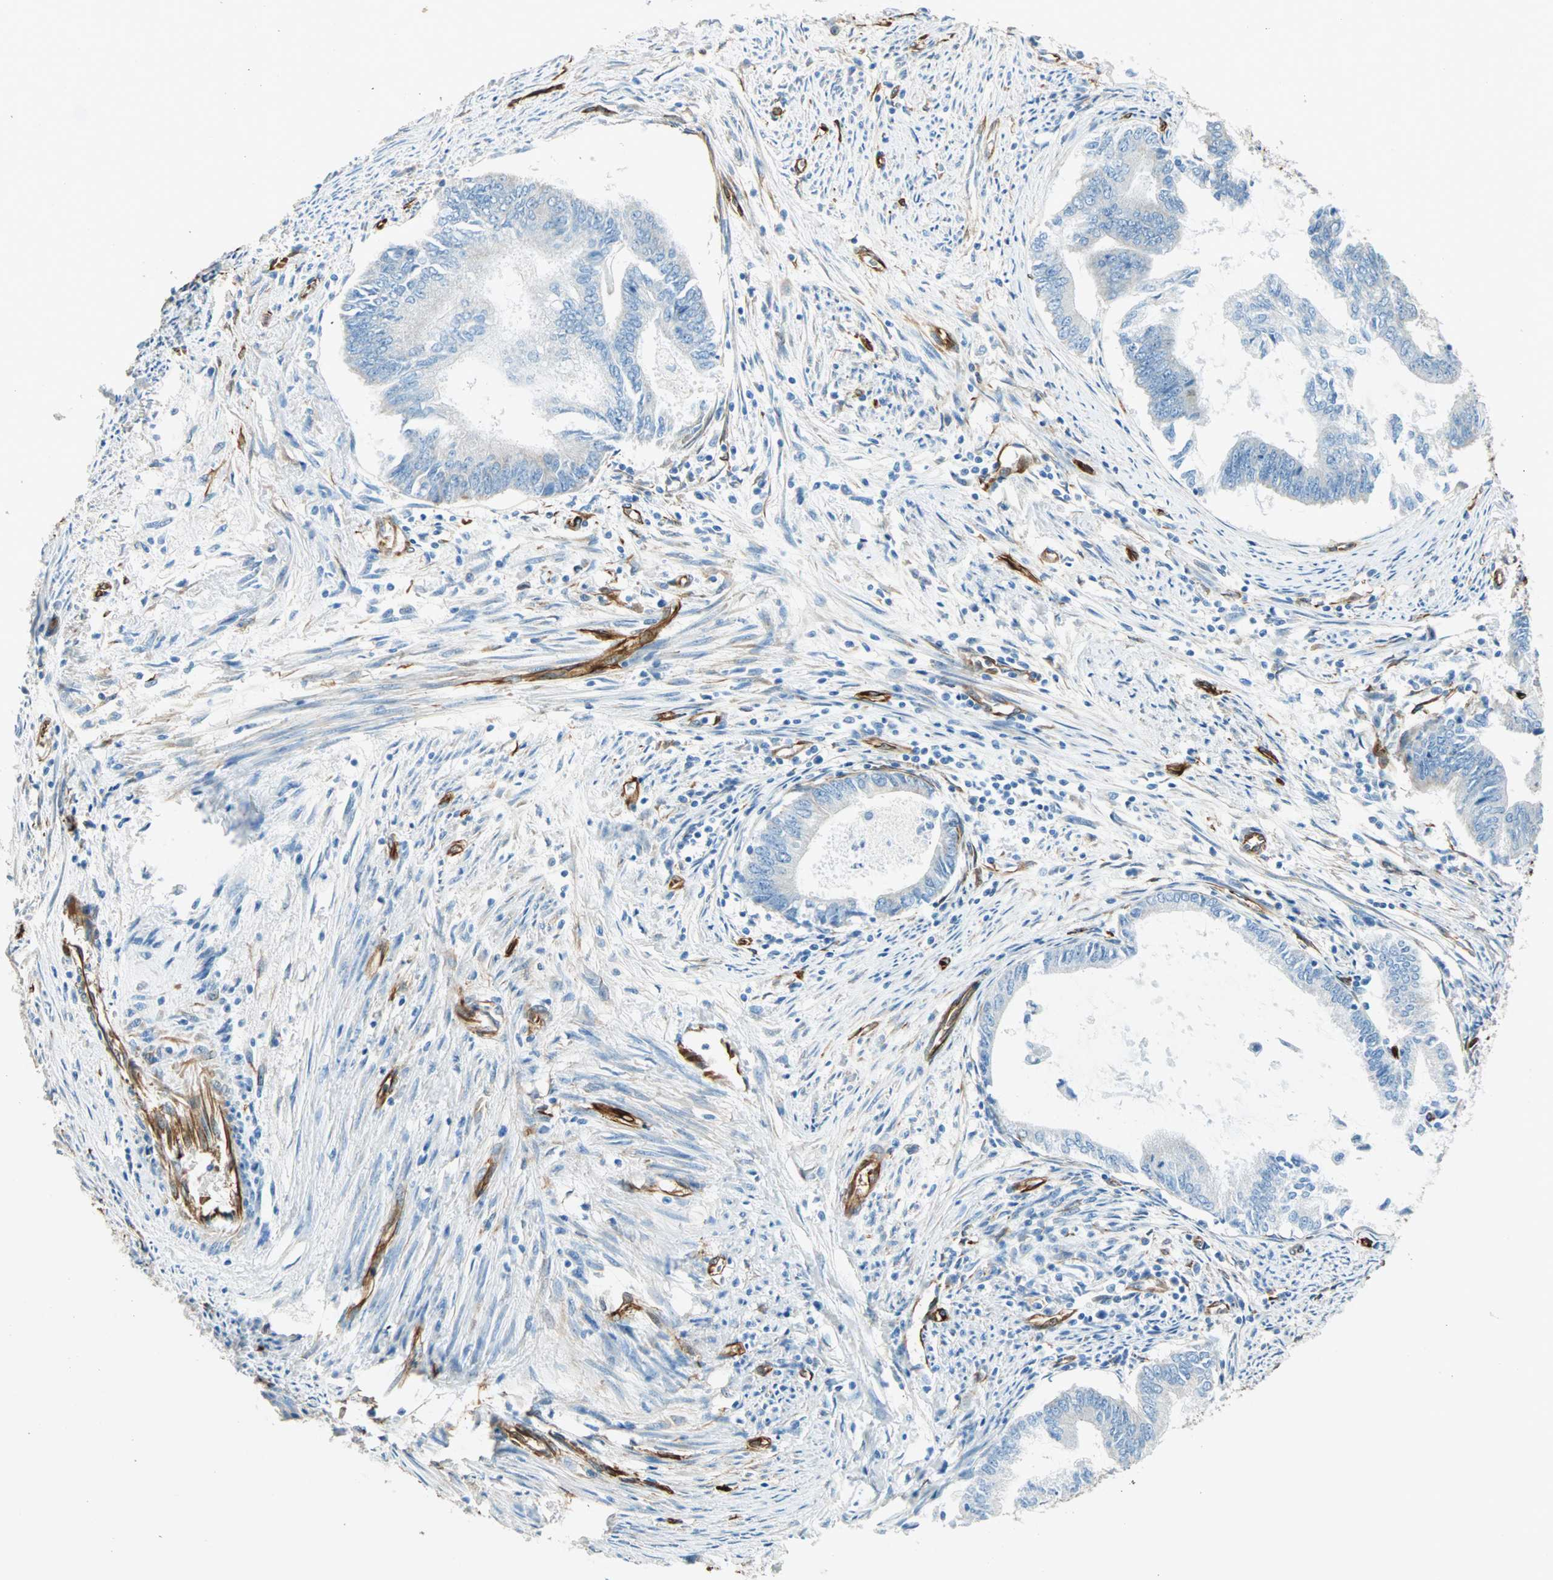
{"staining": {"intensity": "negative", "quantity": "none", "location": "none"}, "tissue": "endometrial cancer", "cell_type": "Tumor cells", "image_type": "cancer", "snomed": [{"axis": "morphology", "description": "Adenocarcinoma, NOS"}, {"axis": "topography", "description": "Endometrium"}], "caption": "Tumor cells show no significant protein expression in adenocarcinoma (endometrial).", "gene": "NES", "patient": {"sex": "female", "age": 86}}